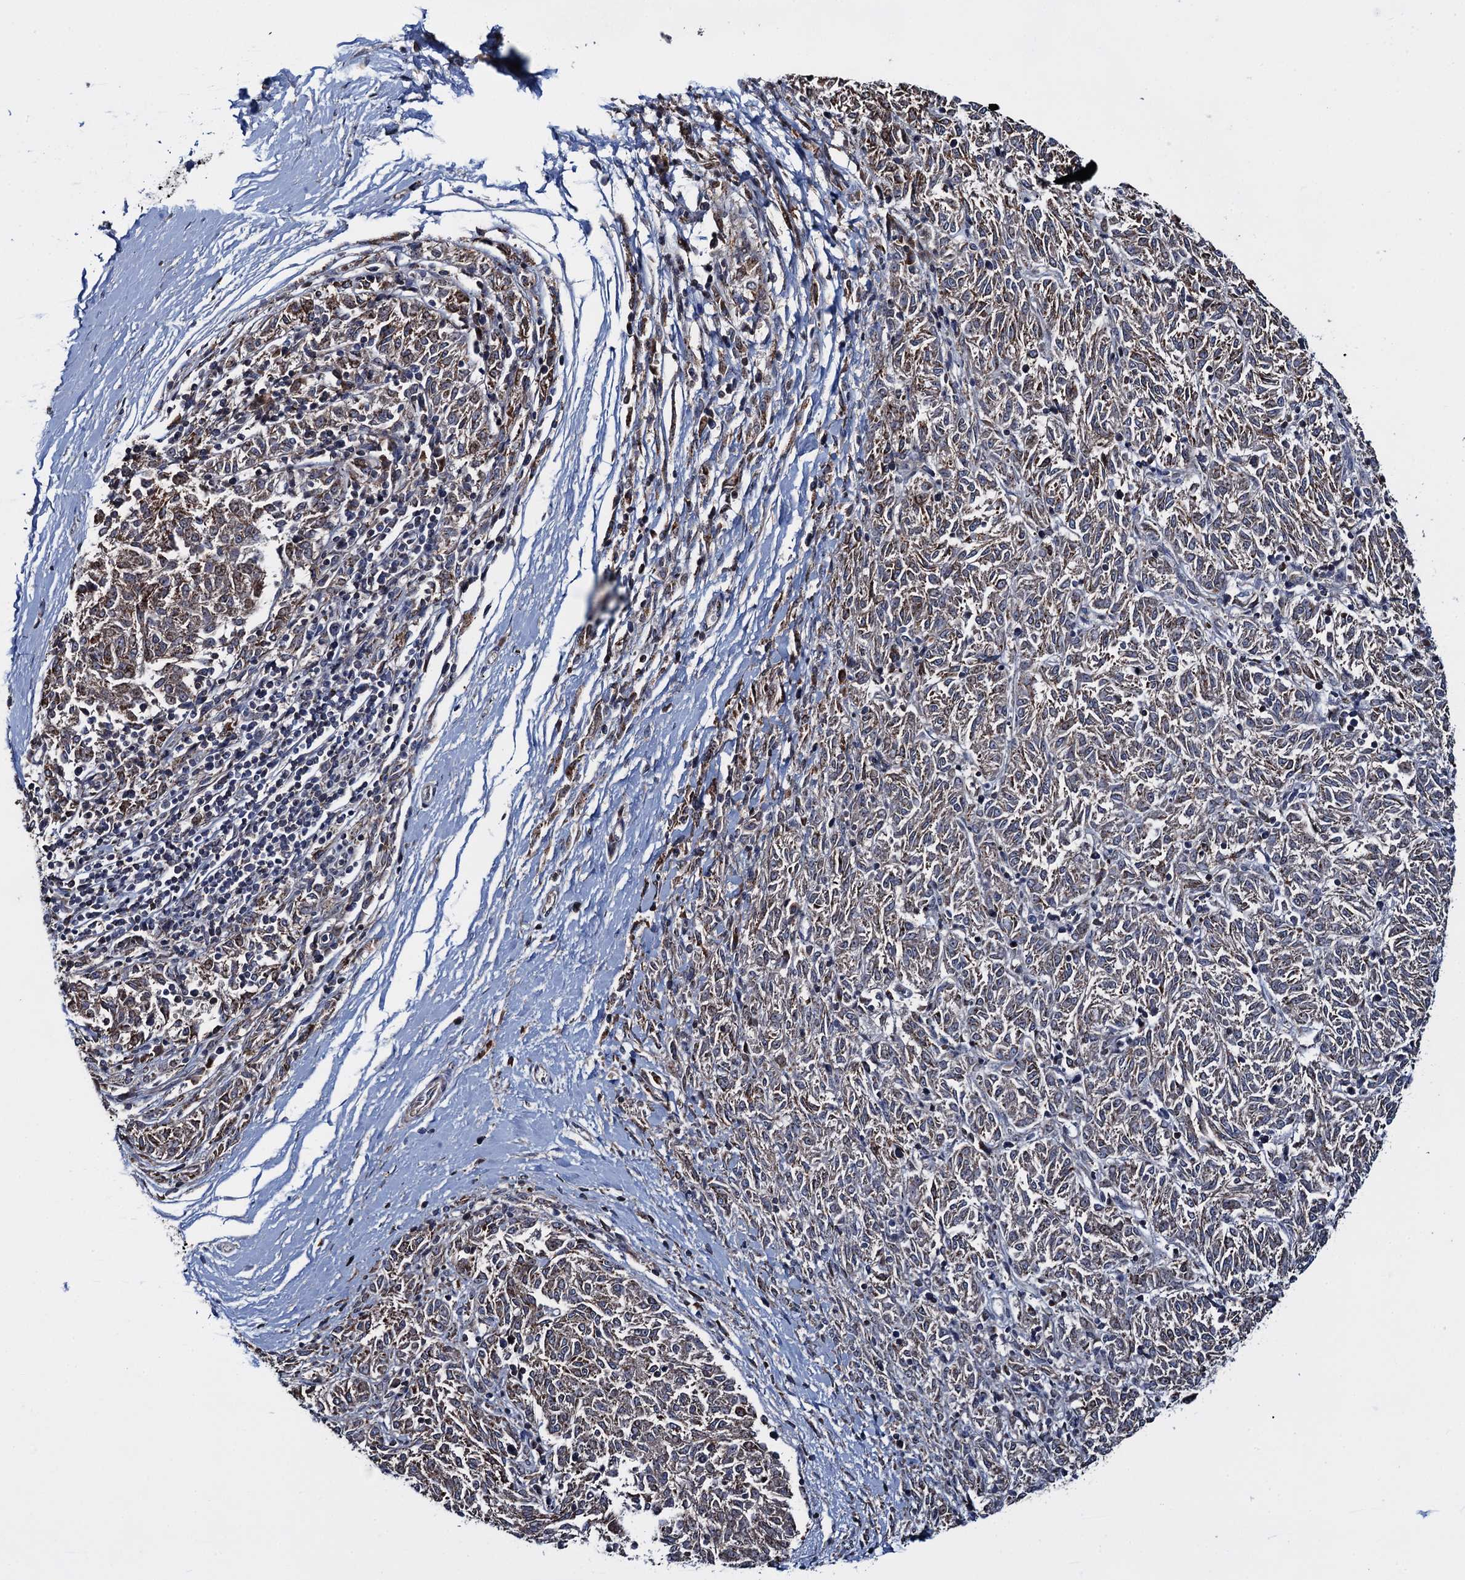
{"staining": {"intensity": "moderate", "quantity": "25%-75%", "location": "cytoplasmic/membranous"}, "tissue": "melanoma", "cell_type": "Tumor cells", "image_type": "cancer", "snomed": [{"axis": "morphology", "description": "Malignant melanoma, NOS"}, {"axis": "topography", "description": "Skin"}], "caption": "This is a histology image of IHC staining of malignant melanoma, which shows moderate staining in the cytoplasmic/membranous of tumor cells.", "gene": "CCDC102A", "patient": {"sex": "female", "age": 72}}